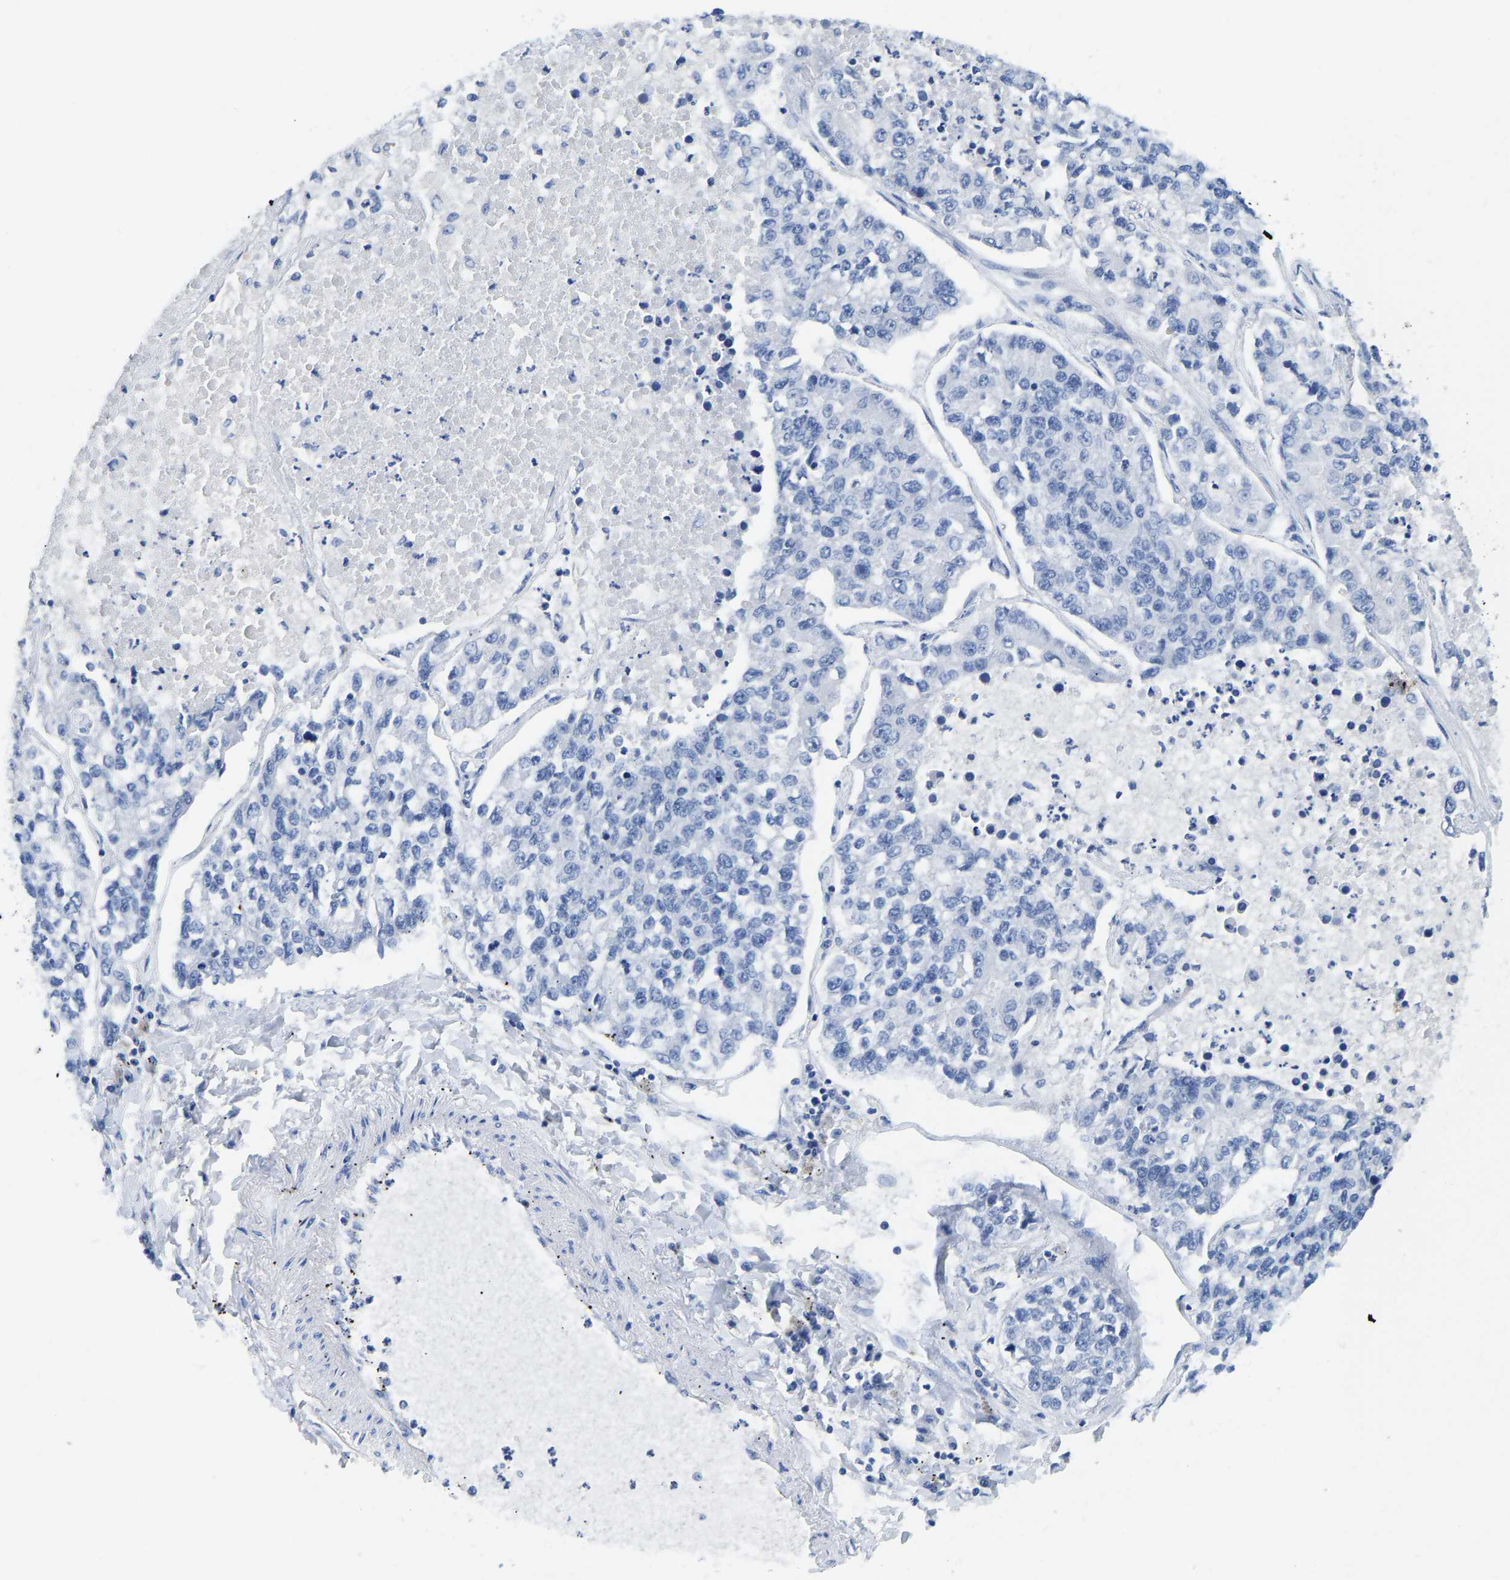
{"staining": {"intensity": "negative", "quantity": "none", "location": "none"}, "tissue": "lung cancer", "cell_type": "Tumor cells", "image_type": "cancer", "snomed": [{"axis": "morphology", "description": "Adenocarcinoma, NOS"}, {"axis": "topography", "description": "Lung"}], "caption": "Micrograph shows no protein expression in tumor cells of lung cancer (adenocarcinoma) tissue. (DAB (3,3'-diaminobenzidine) immunohistochemistry with hematoxylin counter stain).", "gene": "TCF7", "patient": {"sex": "male", "age": 49}}